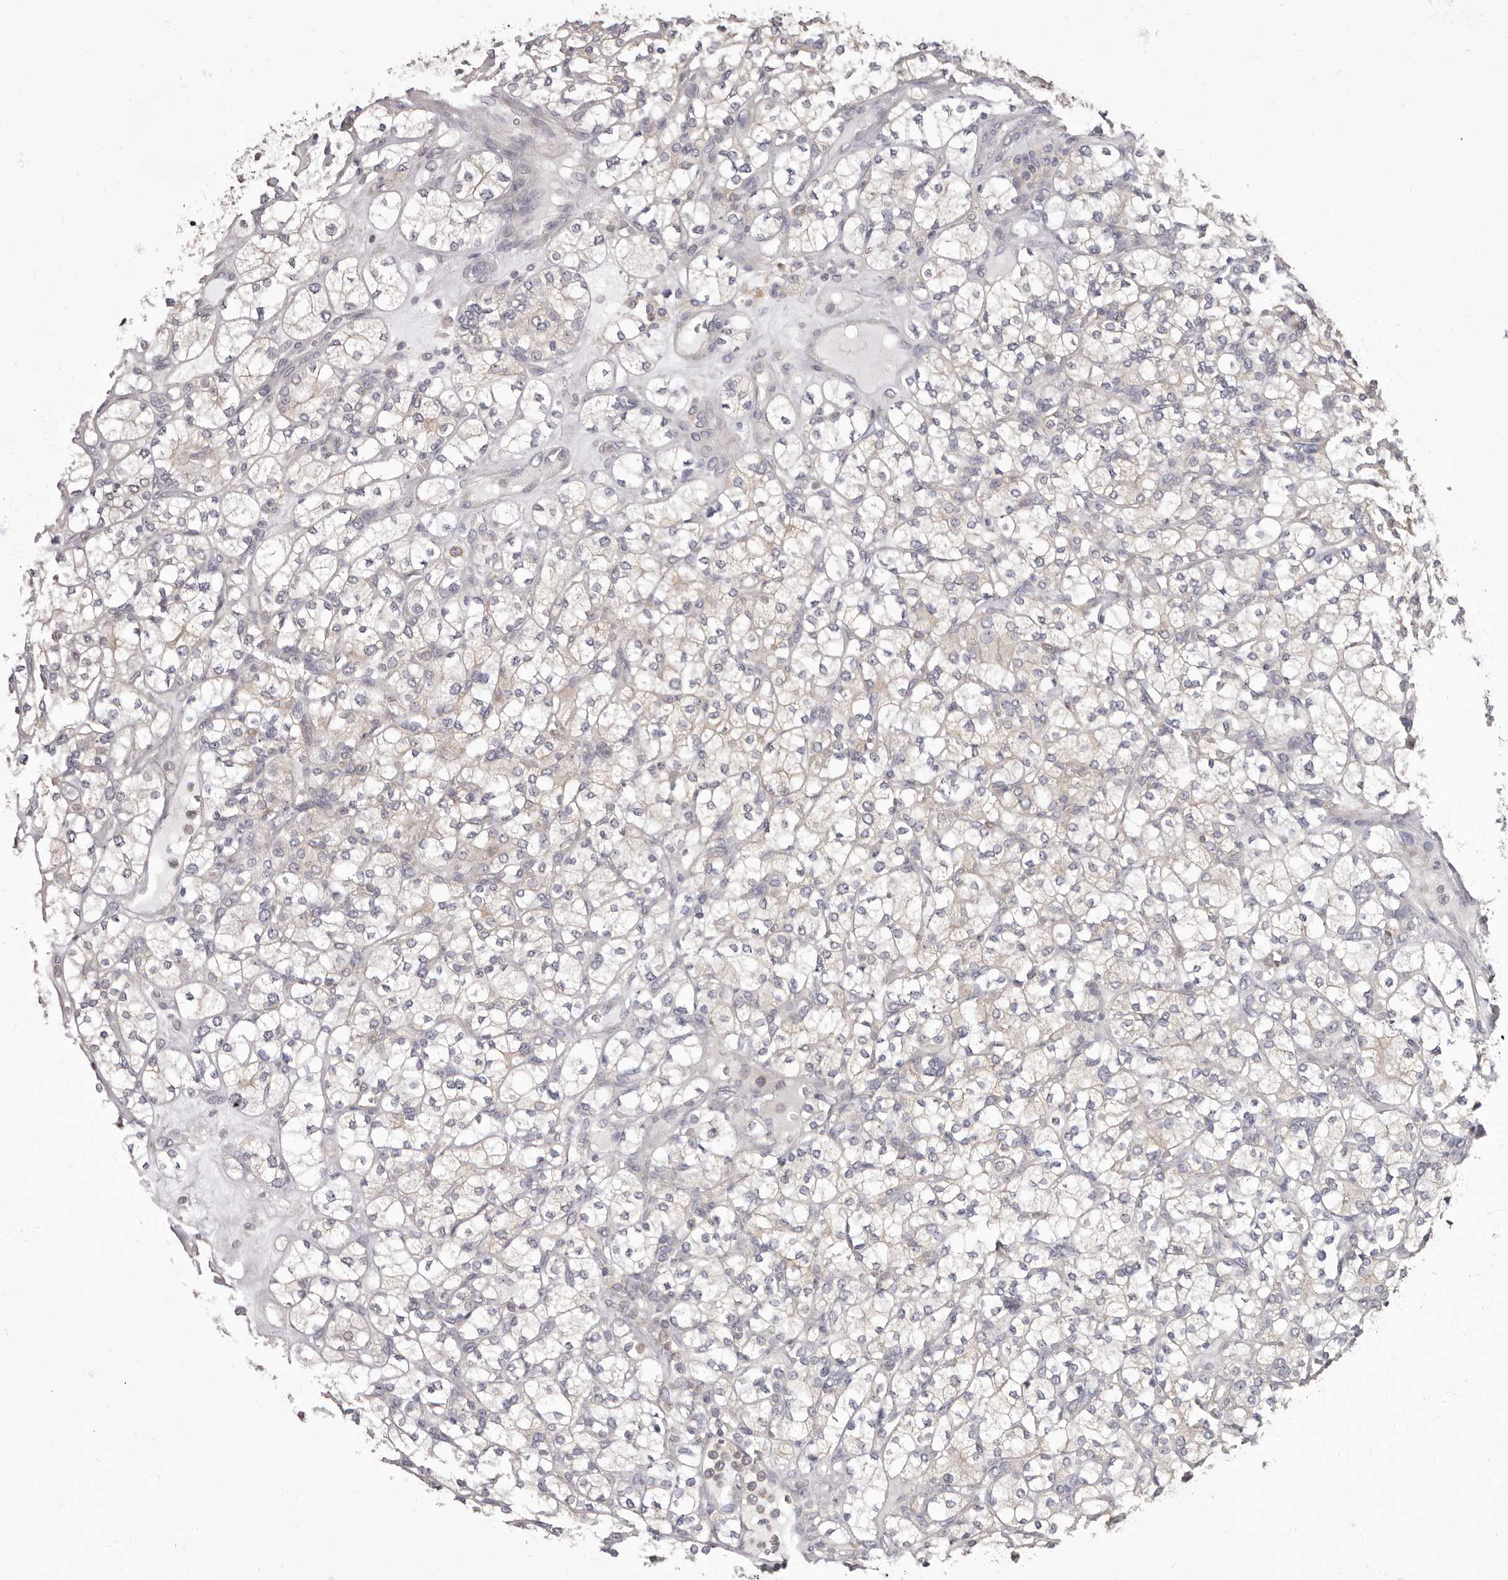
{"staining": {"intensity": "weak", "quantity": "<25%", "location": "cytoplasmic/membranous"}, "tissue": "renal cancer", "cell_type": "Tumor cells", "image_type": "cancer", "snomed": [{"axis": "morphology", "description": "Adenocarcinoma, NOS"}, {"axis": "topography", "description": "Kidney"}], "caption": "Micrograph shows no protein positivity in tumor cells of renal cancer (adenocarcinoma) tissue.", "gene": "APEH", "patient": {"sex": "male", "age": 77}}